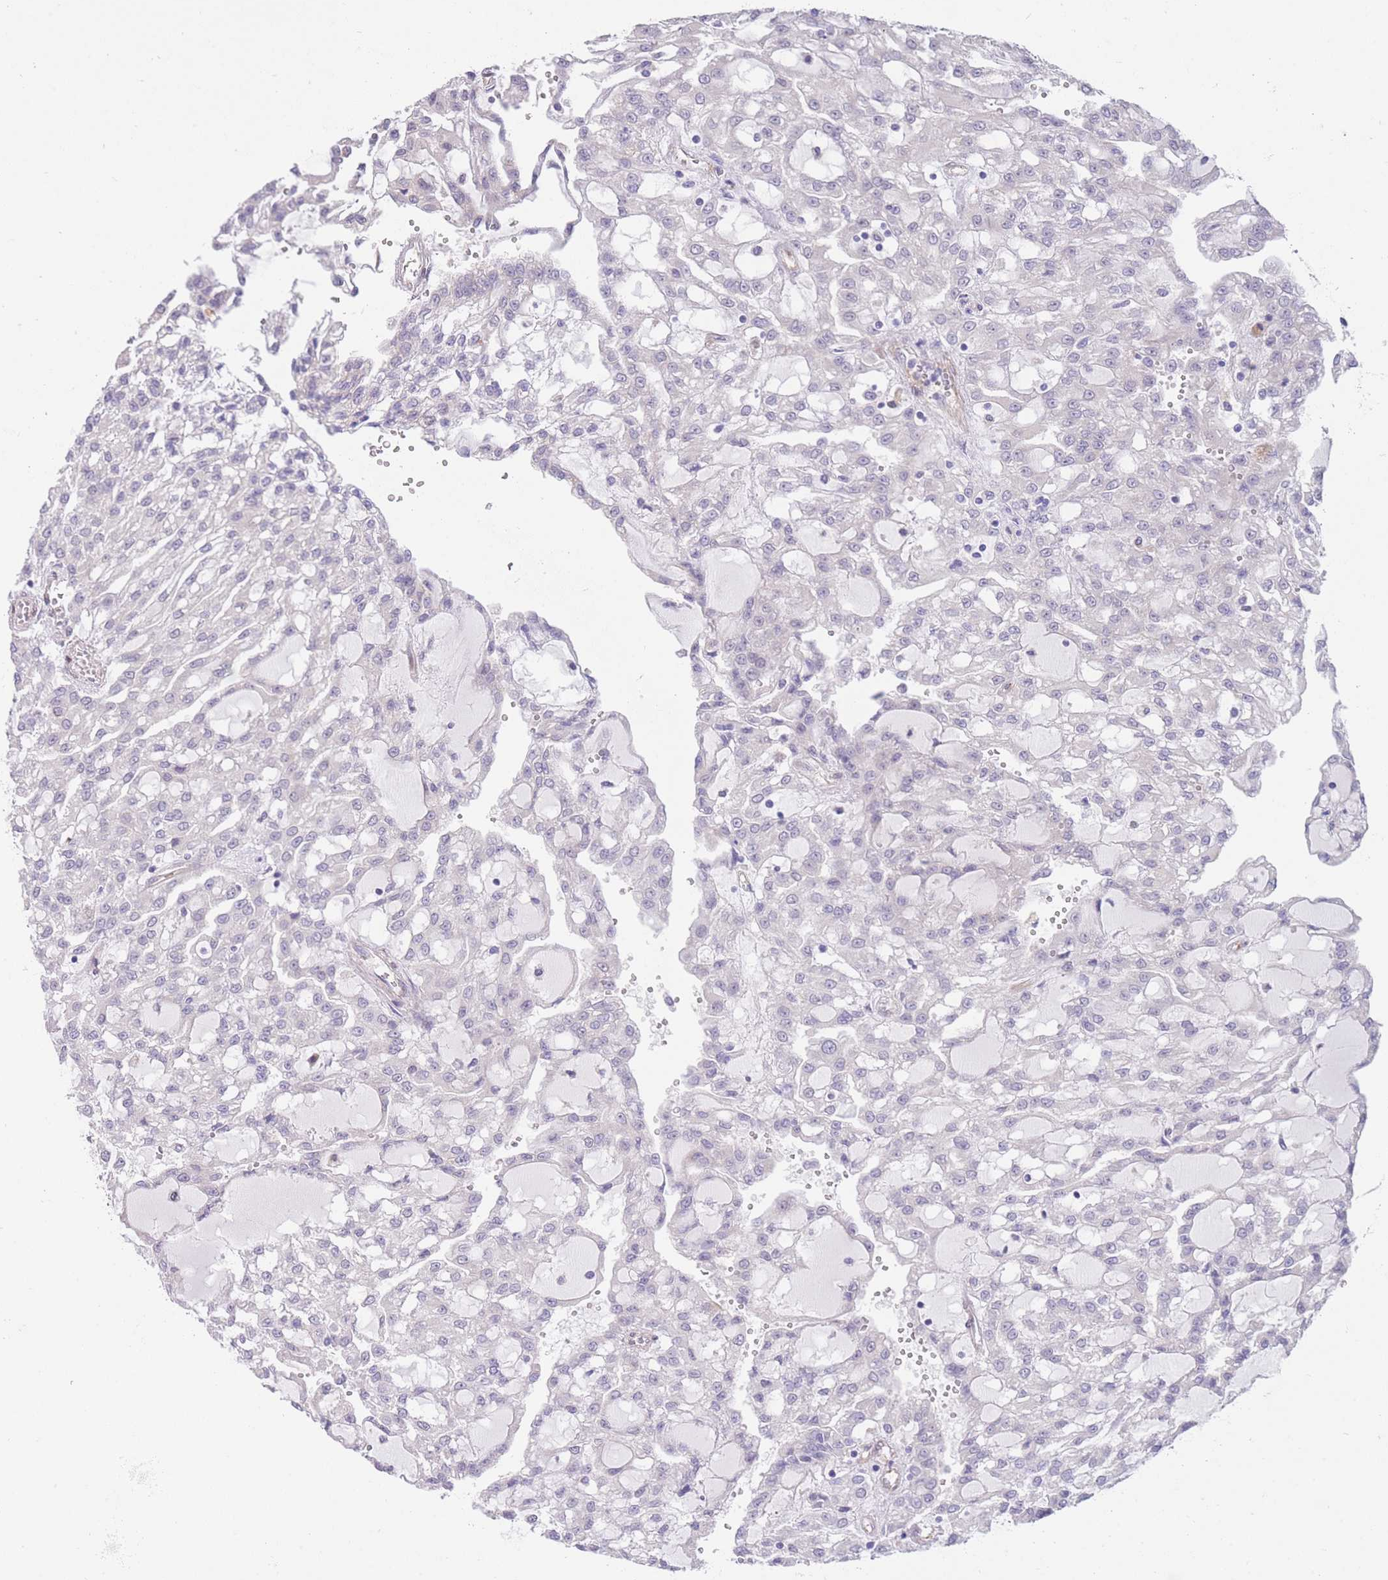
{"staining": {"intensity": "negative", "quantity": "none", "location": "none"}, "tissue": "renal cancer", "cell_type": "Tumor cells", "image_type": "cancer", "snomed": [{"axis": "morphology", "description": "Adenocarcinoma, NOS"}, {"axis": "topography", "description": "Kidney"}], "caption": "There is no significant positivity in tumor cells of adenocarcinoma (renal).", "gene": "QTRT1", "patient": {"sex": "male", "age": 63}}